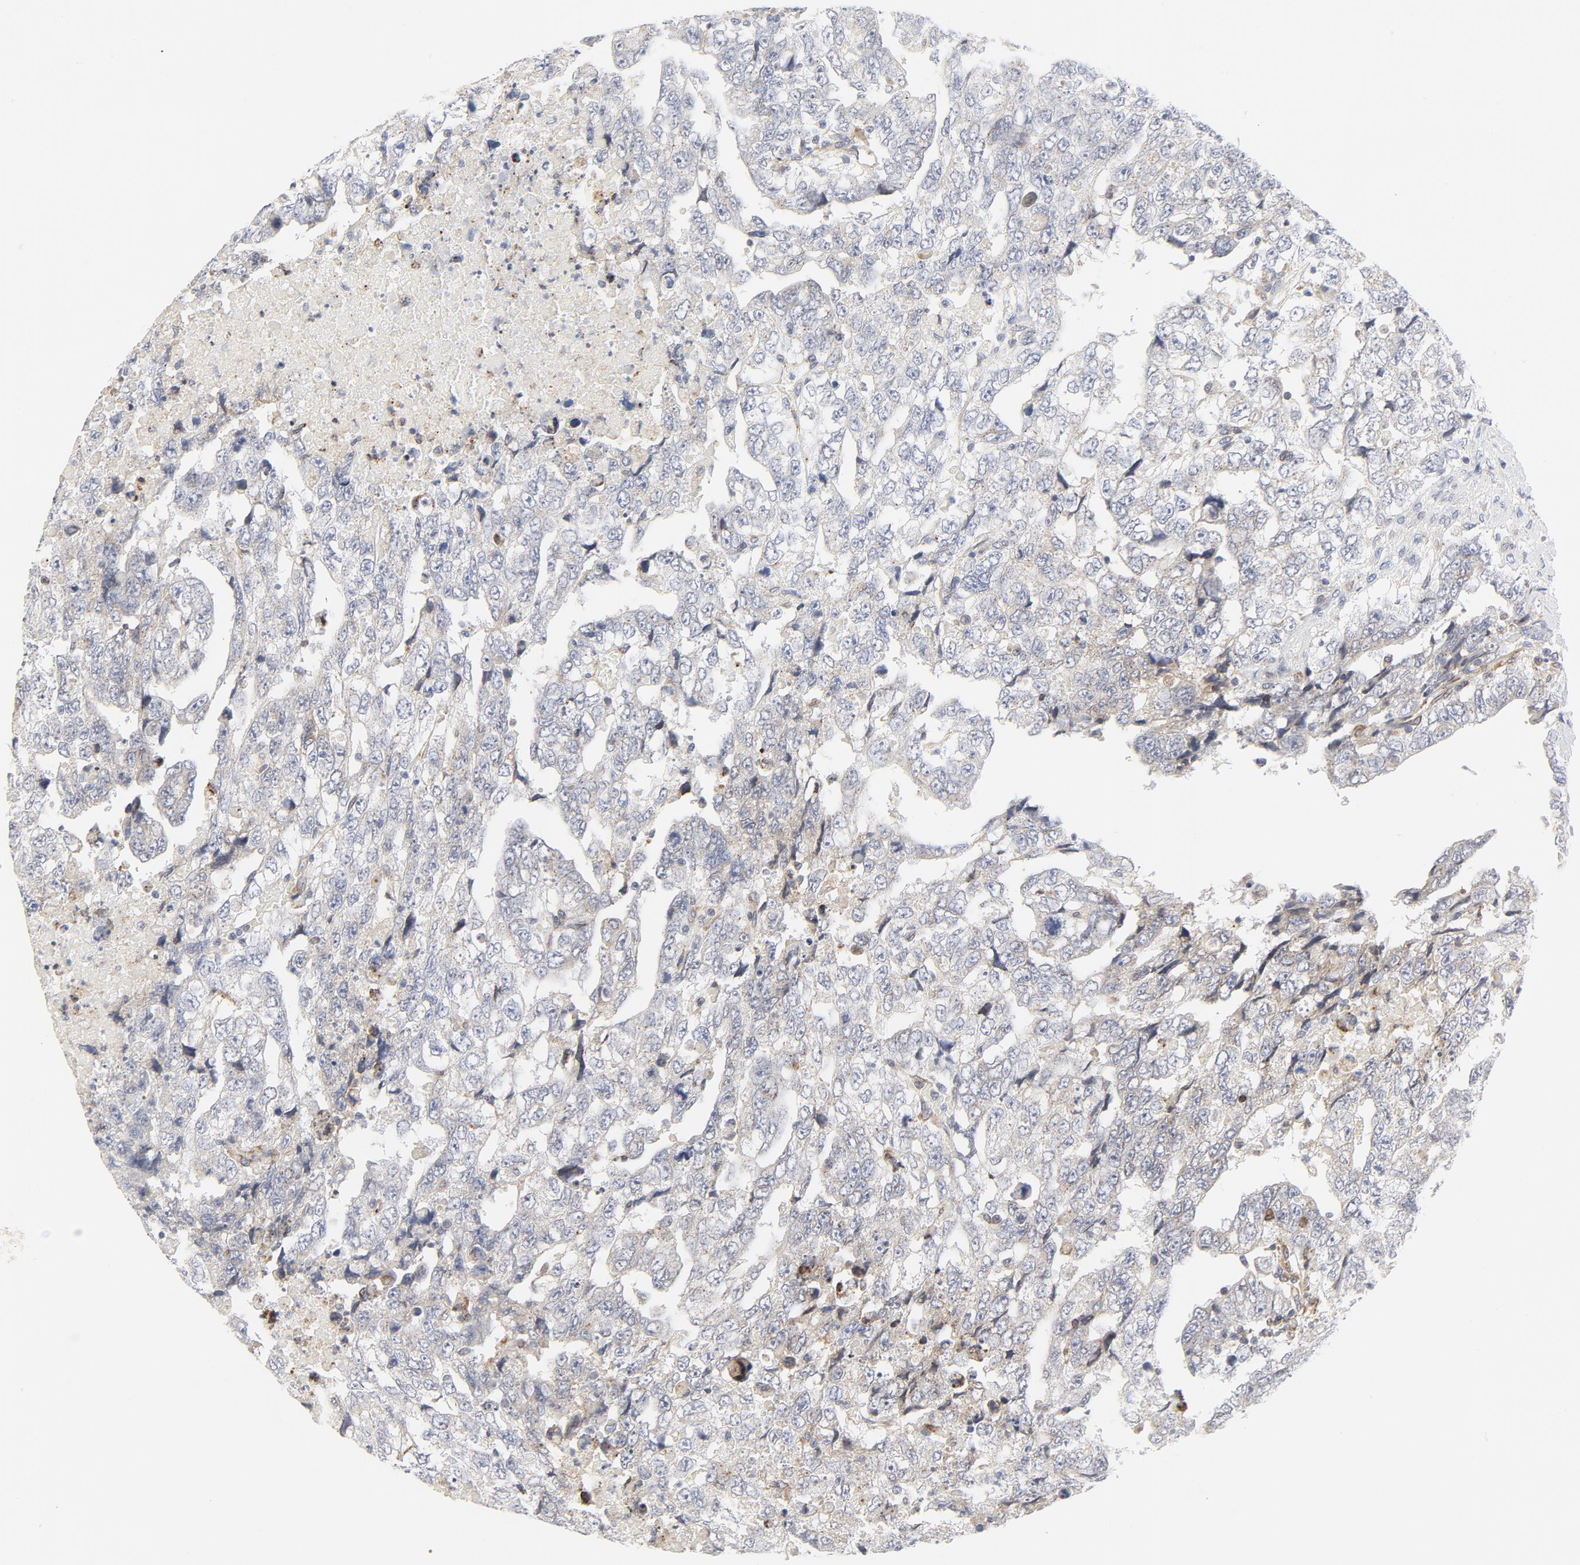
{"staining": {"intensity": "weak", "quantity": "25%-75%", "location": "cytoplasmic/membranous"}, "tissue": "testis cancer", "cell_type": "Tumor cells", "image_type": "cancer", "snomed": [{"axis": "morphology", "description": "Carcinoma, Embryonal, NOS"}, {"axis": "topography", "description": "Testis"}], "caption": "About 25%-75% of tumor cells in human embryonal carcinoma (testis) show weak cytoplasmic/membranous protein expression as visualized by brown immunohistochemical staining.", "gene": "LRP6", "patient": {"sex": "male", "age": 36}}